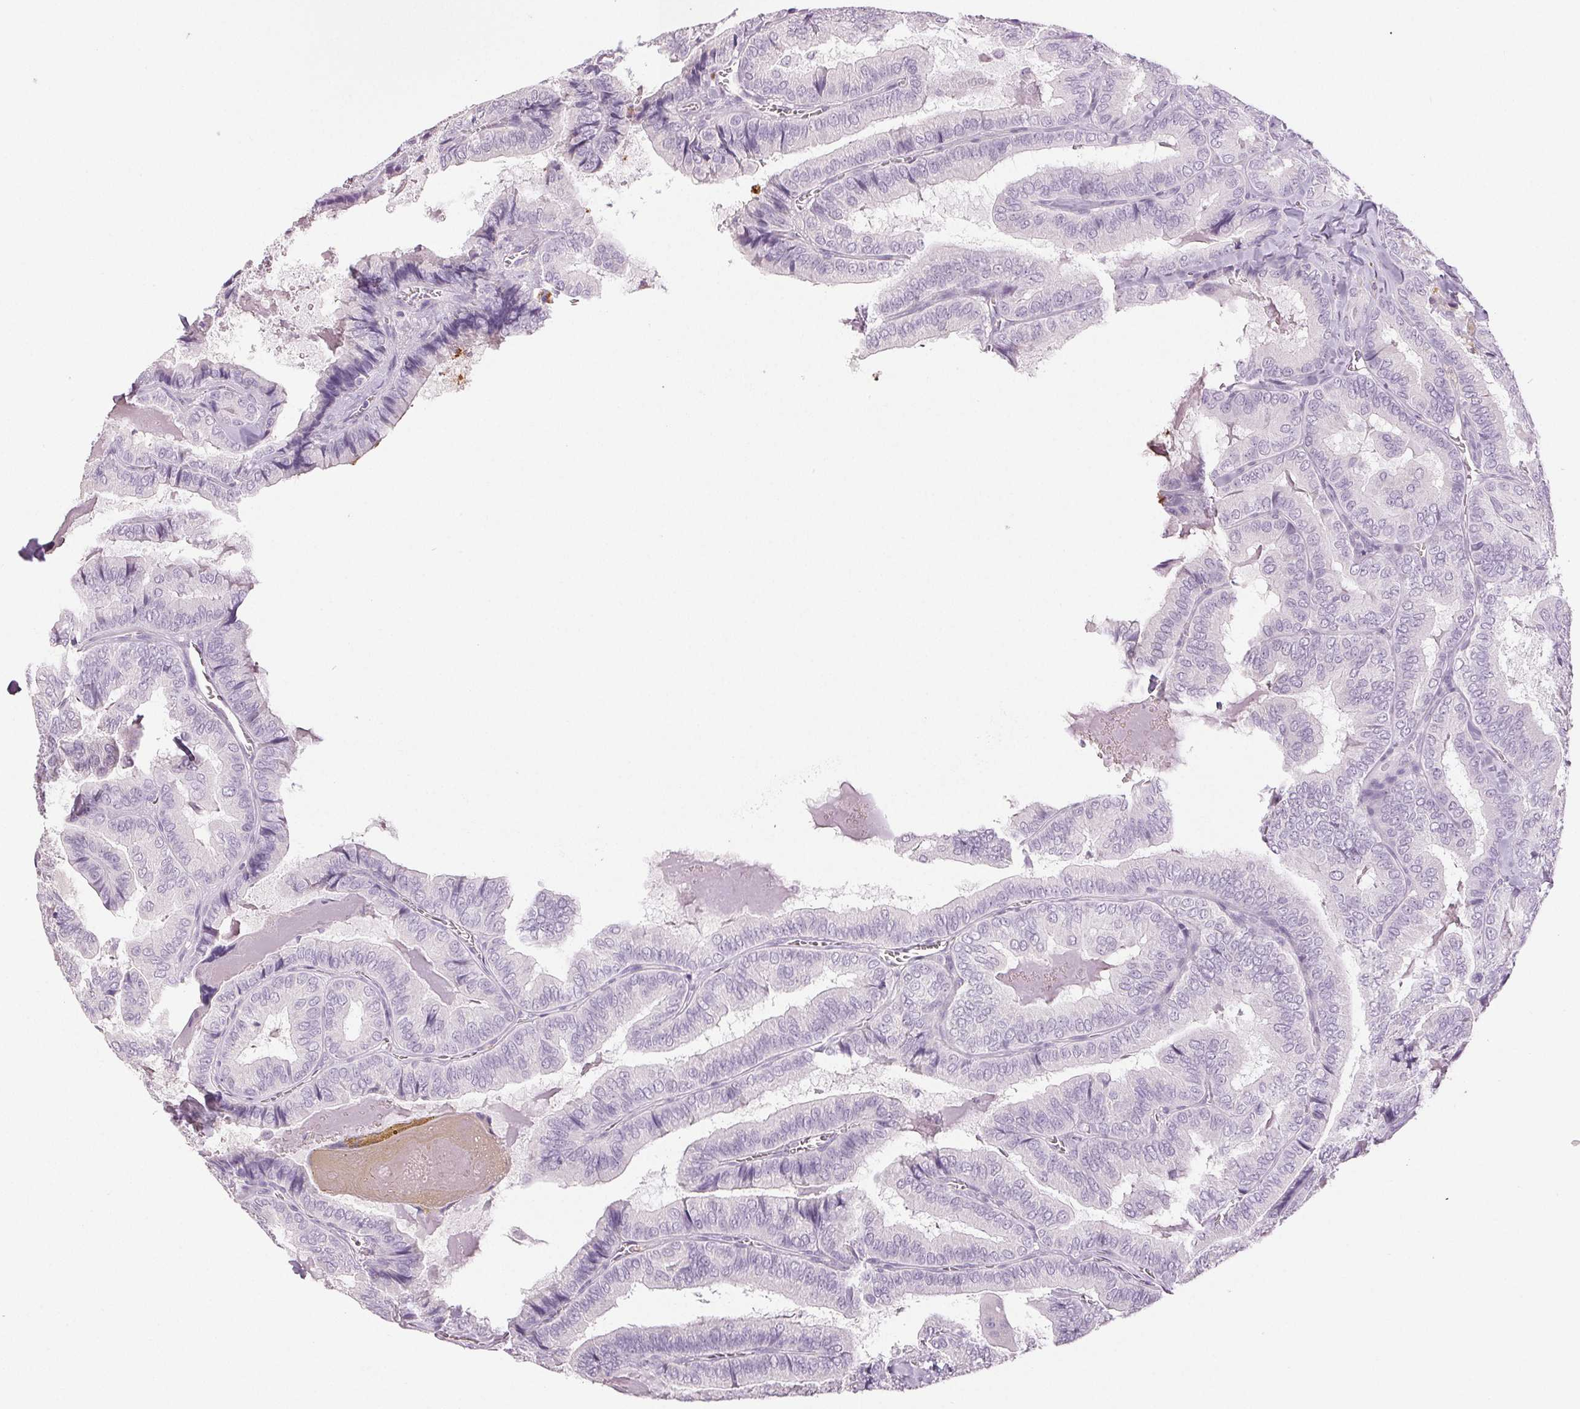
{"staining": {"intensity": "negative", "quantity": "none", "location": "none"}, "tissue": "thyroid cancer", "cell_type": "Tumor cells", "image_type": "cancer", "snomed": [{"axis": "morphology", "description": "Papillary adenocarcinoma, NOS"}, {"axis": "topography", "description": "Thyroid gland"}], "caption": "Immunohistochemical staining of thyroid cancer displays no significant positivity in tumor cells.", "gene": "LTF", "patient": {"sex": "female", "age": 75}}